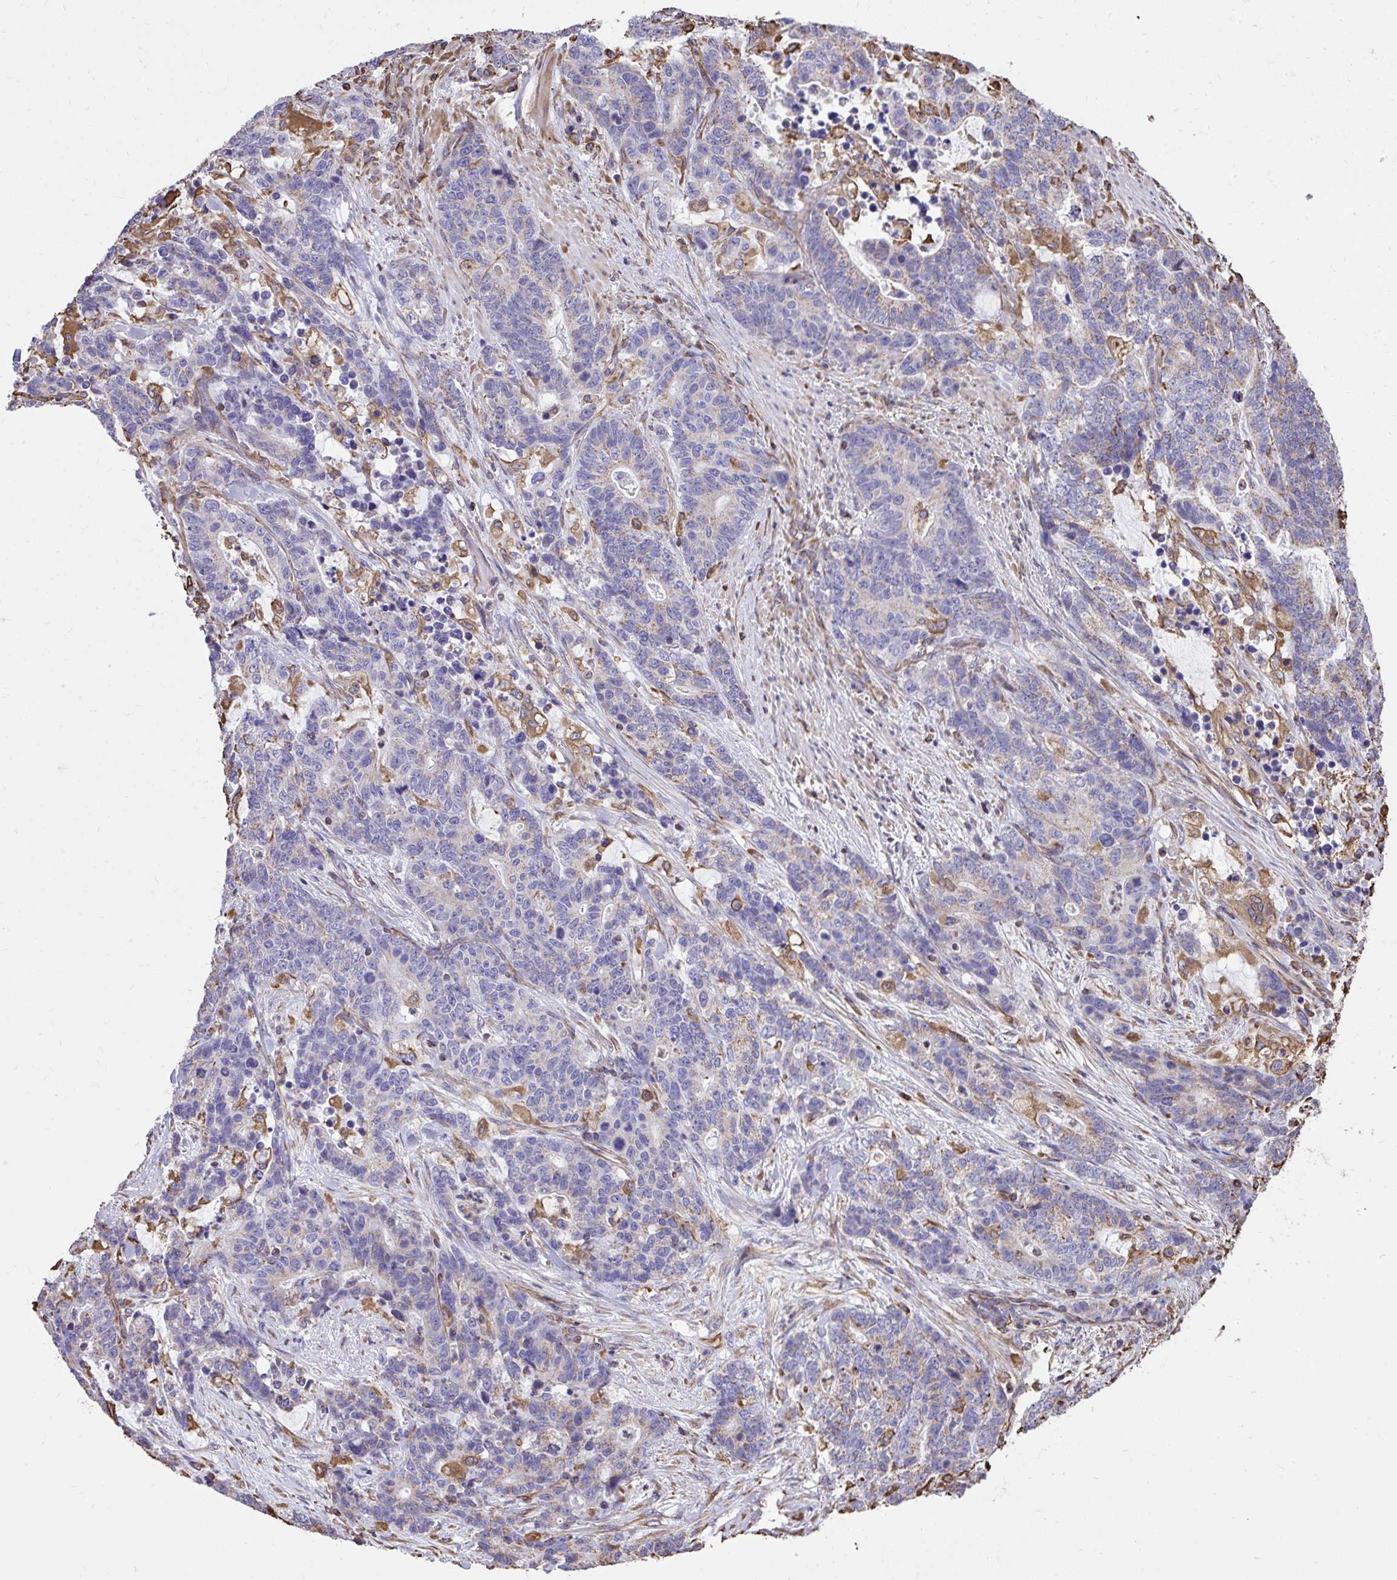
{"staining": {"intensity": "weak", "quantity": "<25%", "location": "cytoplasmic/membranous"}, "tissue": "stomach cancer", "cell_type": "Tumor cells", "image_type": "cancer", "snomed": [{"axis": "morphology", "description": "Normal tissue, NOS"}, {"axis": "morphology", "description": "Adenocarcinoma, NOS"}, {"axis": "topography", "description": "Stomach"}], "caption": "Immunohistochemistry (IHC) histopathology image of adenocarcinoma (stomach) stained for a protein (brown), which displays no expression in tumor cells. (Immunohistochemistry (IHC), brightfield microscopy, high magnification).", "gene": "RNF103", "patient": {"sex": "female", "age": 64}}